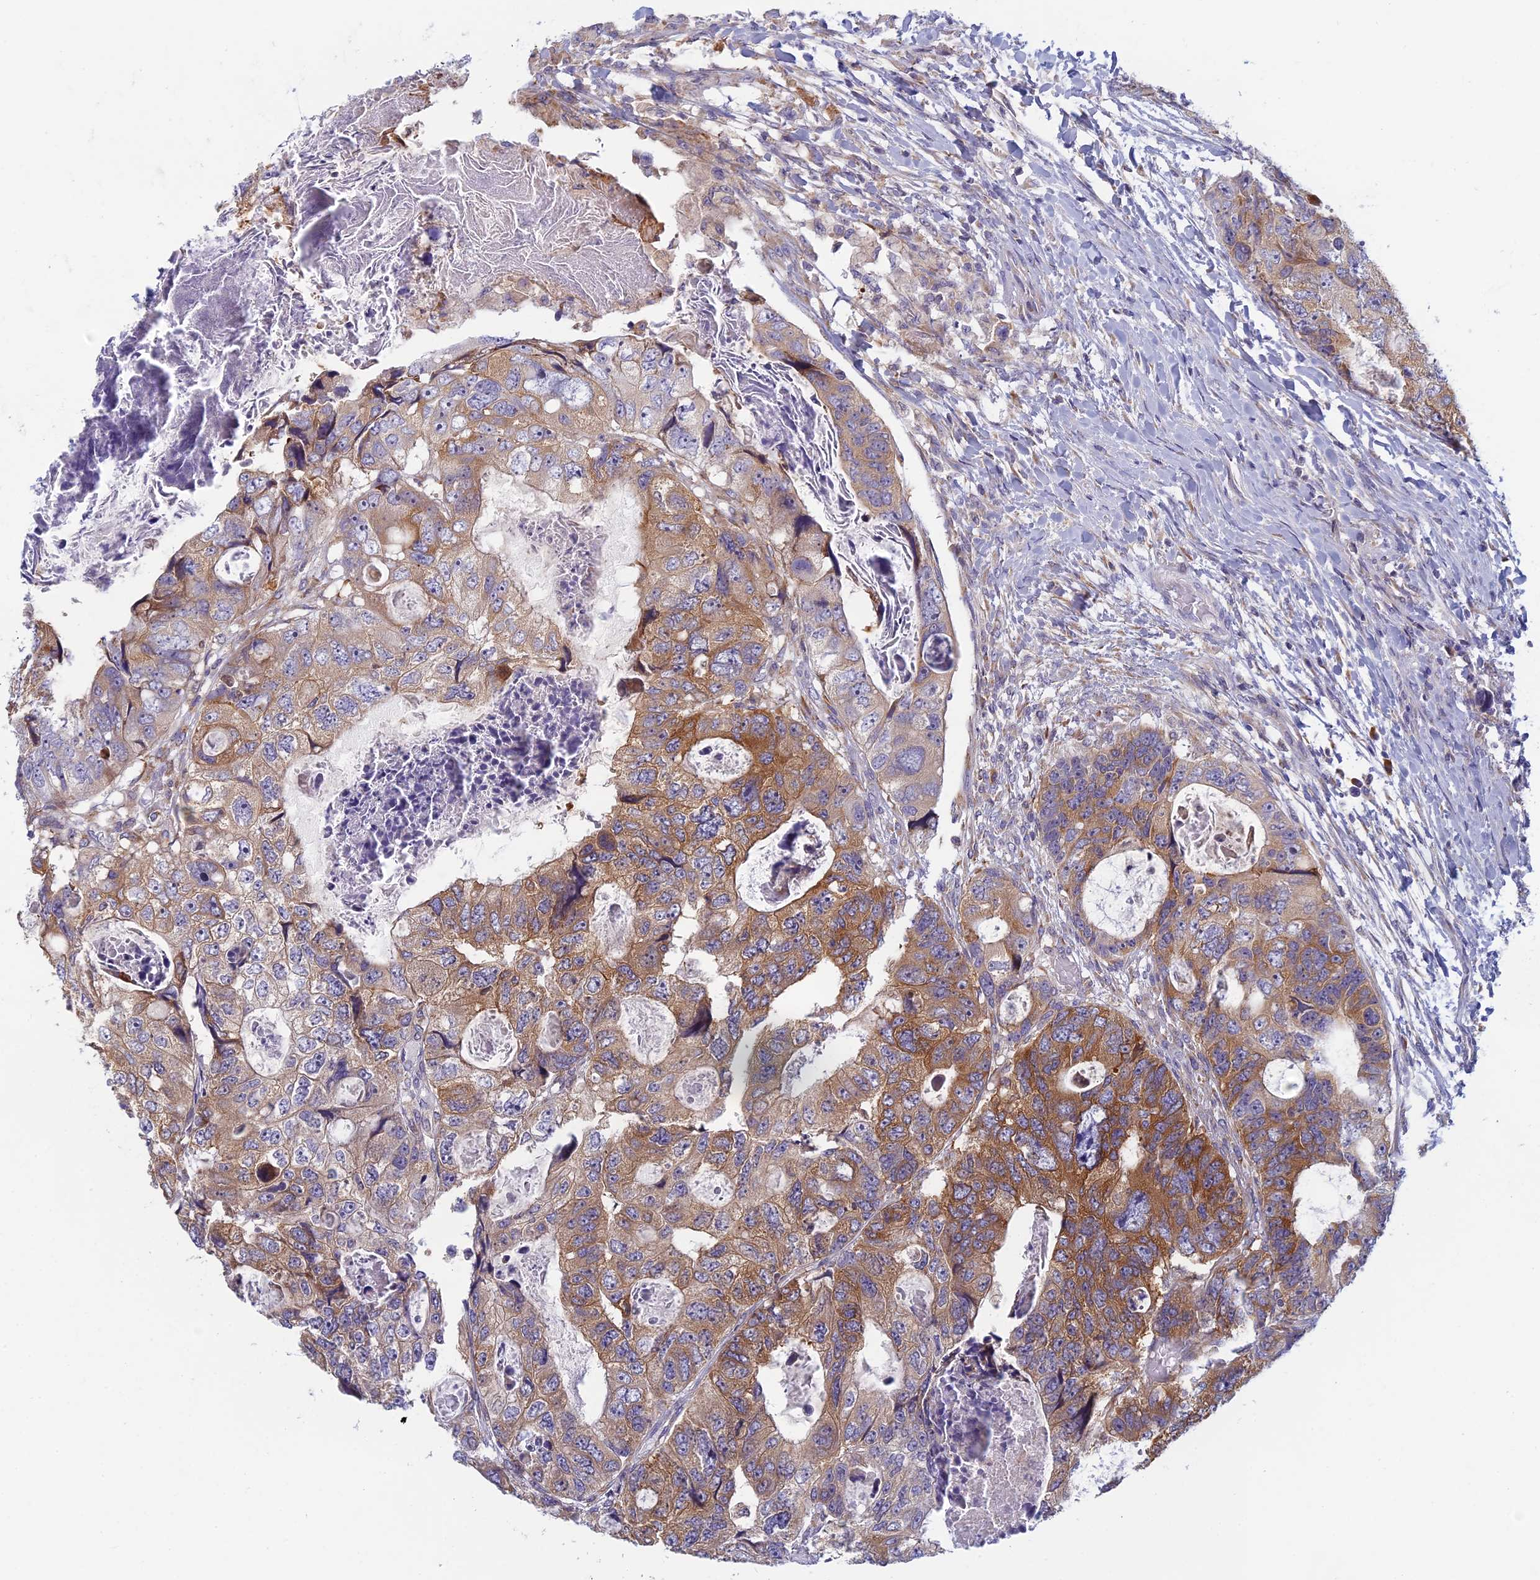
{"staining": {"intensity": "moderate", "quantity": "25%-75%", "location": "cytoplasmic/membranous"}, "tissue": "colorectal cancer", "cell_type": "Tumor cells", "image_type": "cancer", "snomed": [{"axis": "morphology", "description": "Adenocarcinoma, NOS"}, {"axis": "topography", "description": "Rectum"}], "caption": "High-power microscopy captured an immunohistochemistry (IHC) image of adenocarcinoma (colorectal), revealing moderate cytoplasmic/membranous expression in approximately 25%-75% of tumor cells.", "gene": "DDX51", "patient": {"sex": "male", "age": 59}}